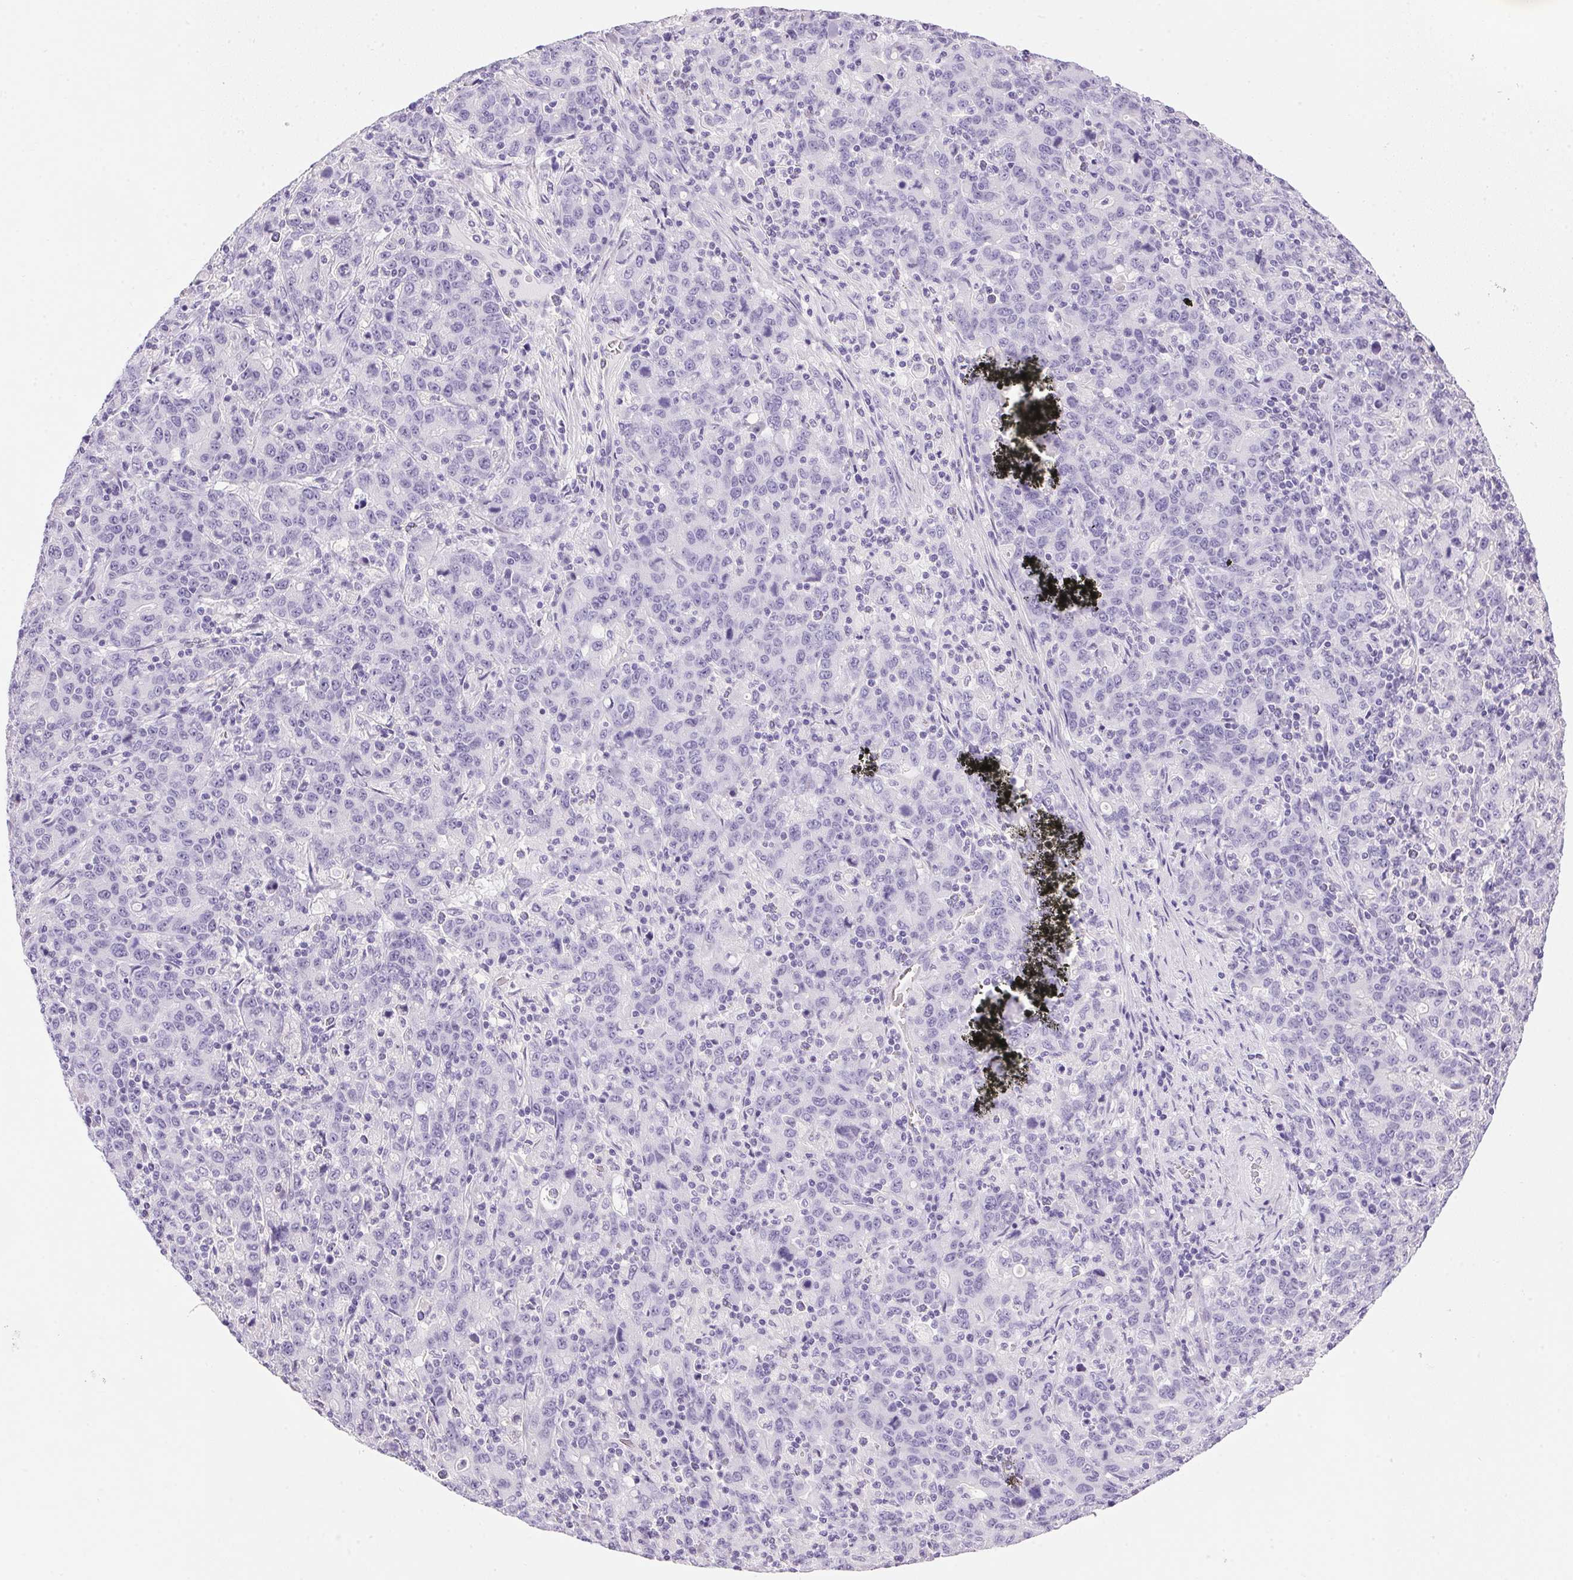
{"staining": {"intensity": "negative", "quantity": "none", "location": "none"}, "tissue": "stomach cancer", "cell_type": "Tumor cells", "image_type": "cancer", "snomed": [{"axis": "morphology", "description": "Adenocarcinoma, NOS"}, {"axis": "topography", "description": "Stomach, upper"}], "caption": "Immunohistochemistry (IHC) photomicrograph of human stomach cancer (adenocarcinoma) stained for a protein (brown), which displays no expression in tumor cells. (DAB (3,3'-diaminobenzidine) immunohistochemistry, high magnification).", "gene": "ATP6V0A4", "patient": {"sex": "male", "age": 69}}